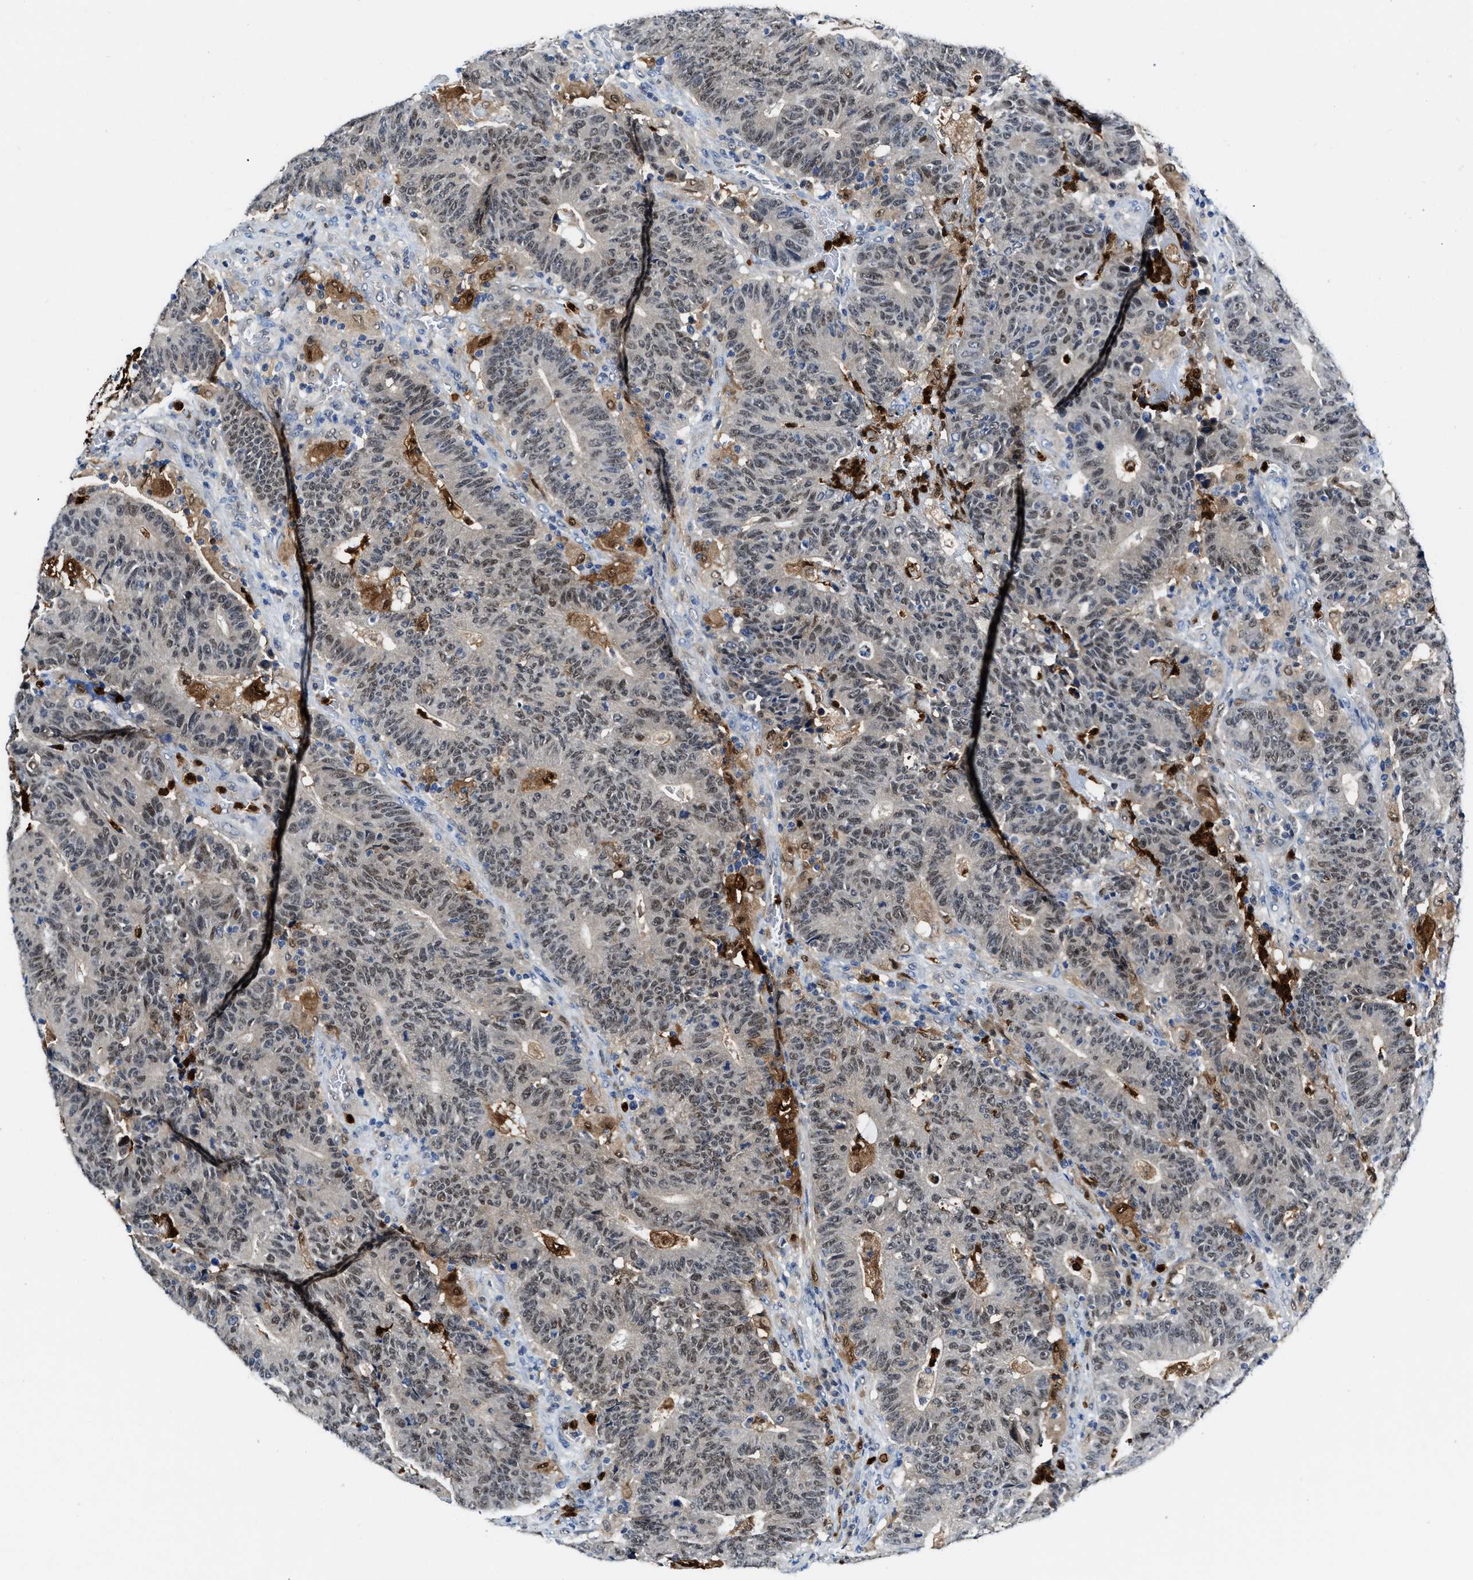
{"staining": {"intensity": "weak", "quantity": ">75%", "location": "nuclear"}, "tissue": "colorectal cancer", "cell_type": "Tumor cells", "image_type": "cancer", "snomed": [{"axis": "morphology", "description": "Normal tissue, NOS"}, {"axis": "morphology", "description": "Adenocarcinoma, NOS"}, {"axis": "topography", "description": "Colon"}], "caption": "Protein staining reveals weak nuclear positivity in approximately >75% of tumor cells in adenocarcinoma (colorectal).", "gene": "LTA4H", "patient": {"sex": "female", "age": 75}}